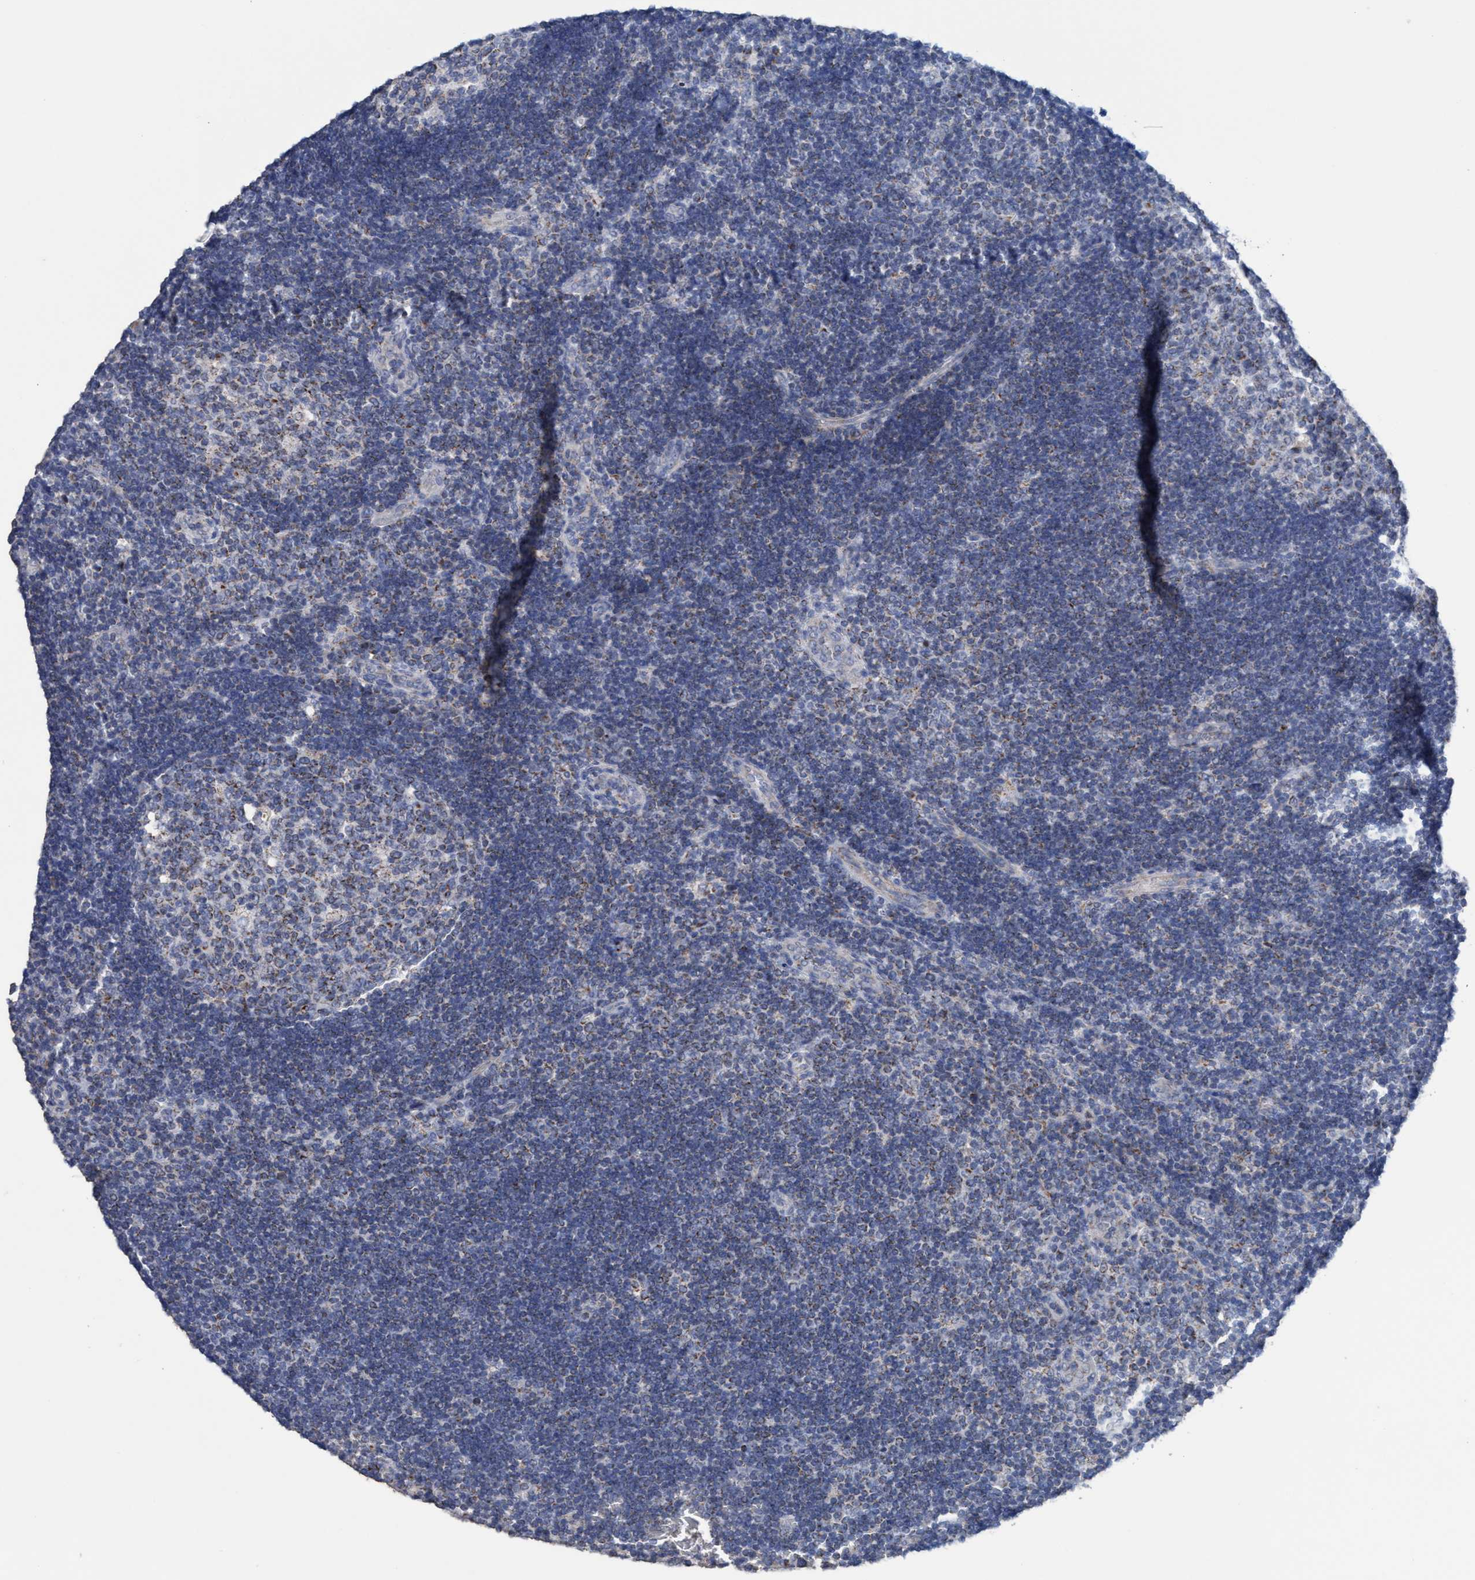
{"staining": {"intensity": "moderate", "quantity": "25%-75%", "location": "cytoplasmic/membranous"}, "tissue": "lymph node", "cell_type": "Germinal center cells", "image_type": "normal", "snomed": [{"axis": "morphology", "description": "Normal tissue, NOS"}, {"axis": "topography", "description": "Lymph node"}, {"axis": "topography", "description": "Salivary gland"}], "caption": "Lymph node stained with DAB IHC displays medium levels of moderate cytoplasmic/membranous staining in about 25%-75% of germinal center cells.", "gene": "RSAD1", "patient": {"sex": "male", "age": 8}}